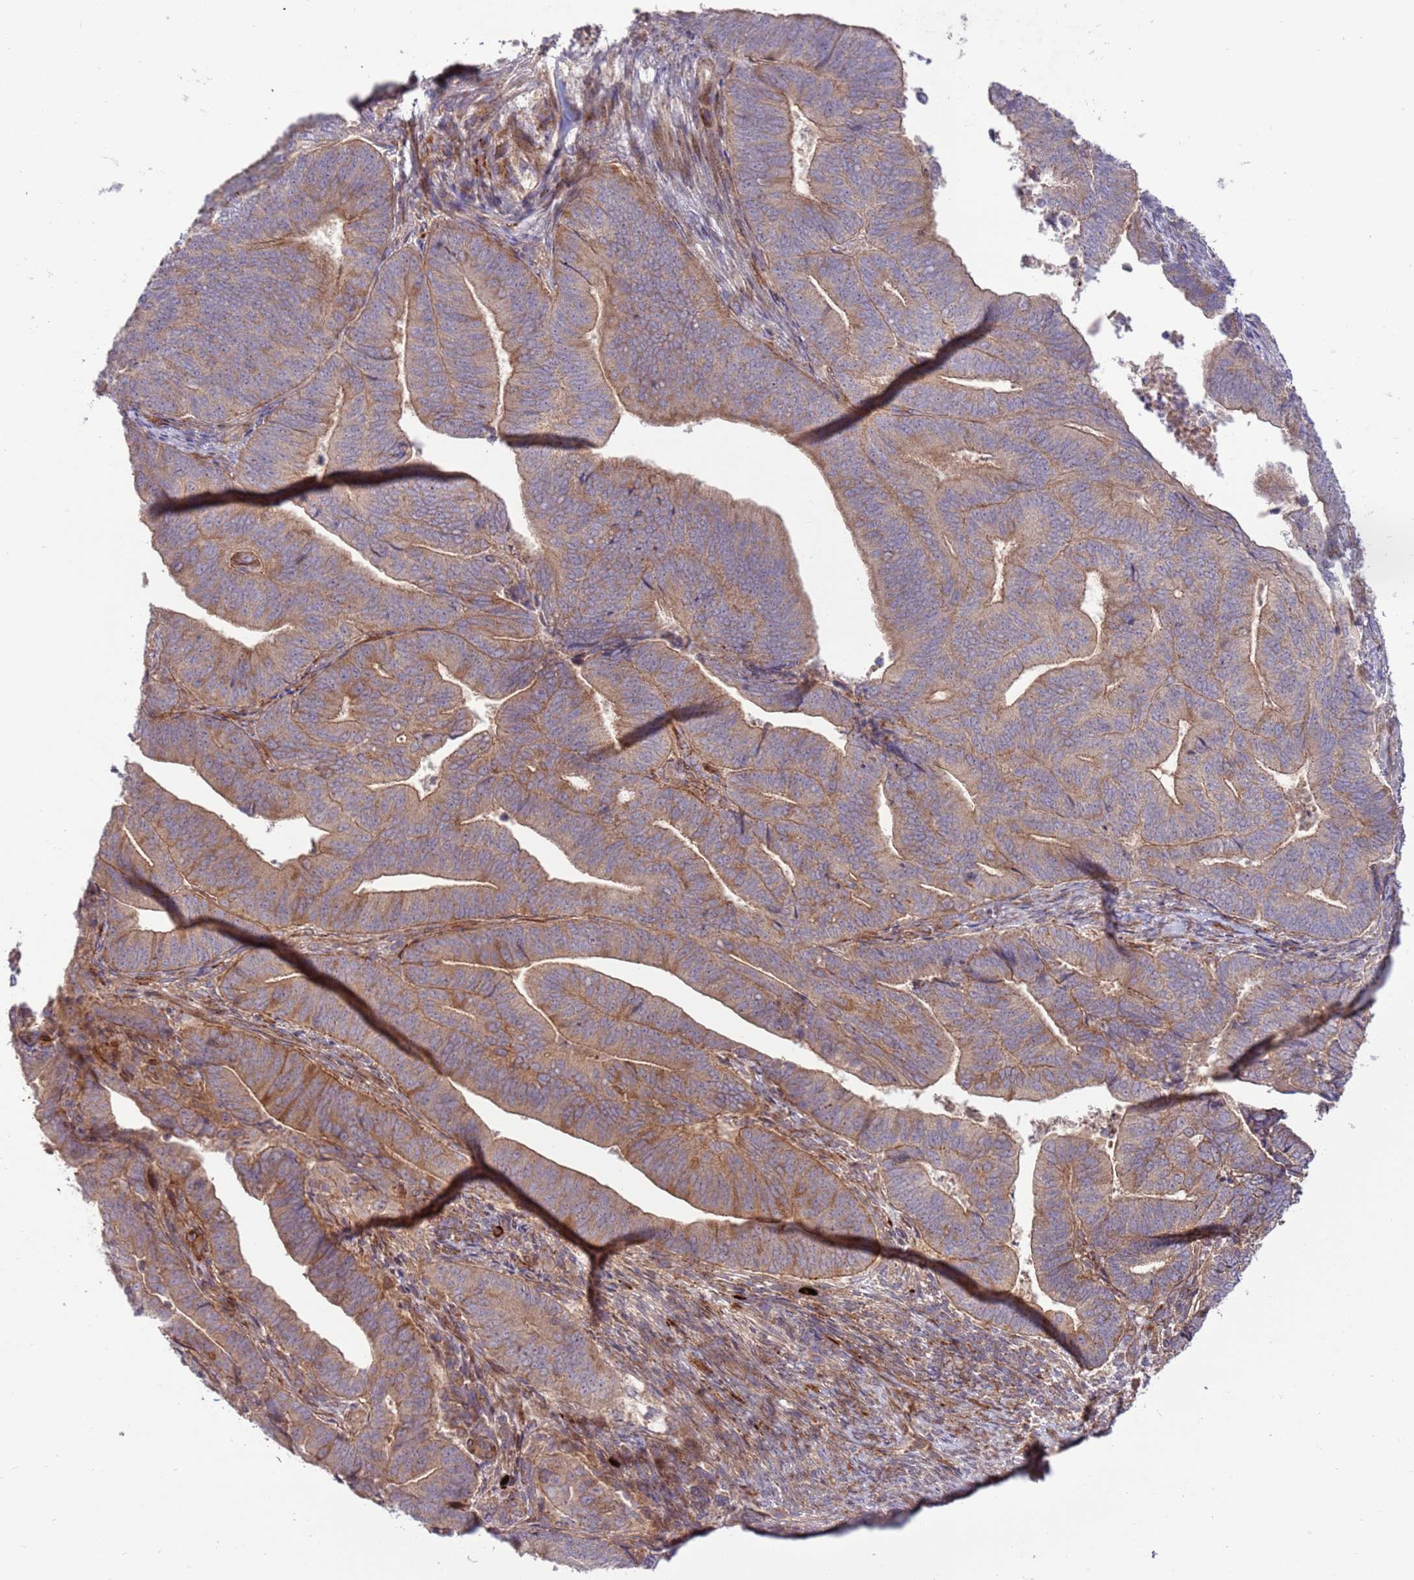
{"staining": {"intensity": "moderate", "quantity": "25%-75%", "location": "cytoplasmic/membranous"}, "tissue": "endometrial cancer", "cell_type": "Tumor cells", "image_type": "cancer", "snomed": [{"axis": "morphology", "description": "Adenocarcinoma, NOS"}, {"axis": "topography", "description": "Endometrium"}], "caption": "Human adenocarcinoma (endometrial) stained with a protein marker shows moderate staining in tumor cells.", "gene": "ZNF624", "patient": {"sex": "female", "age": 70}}